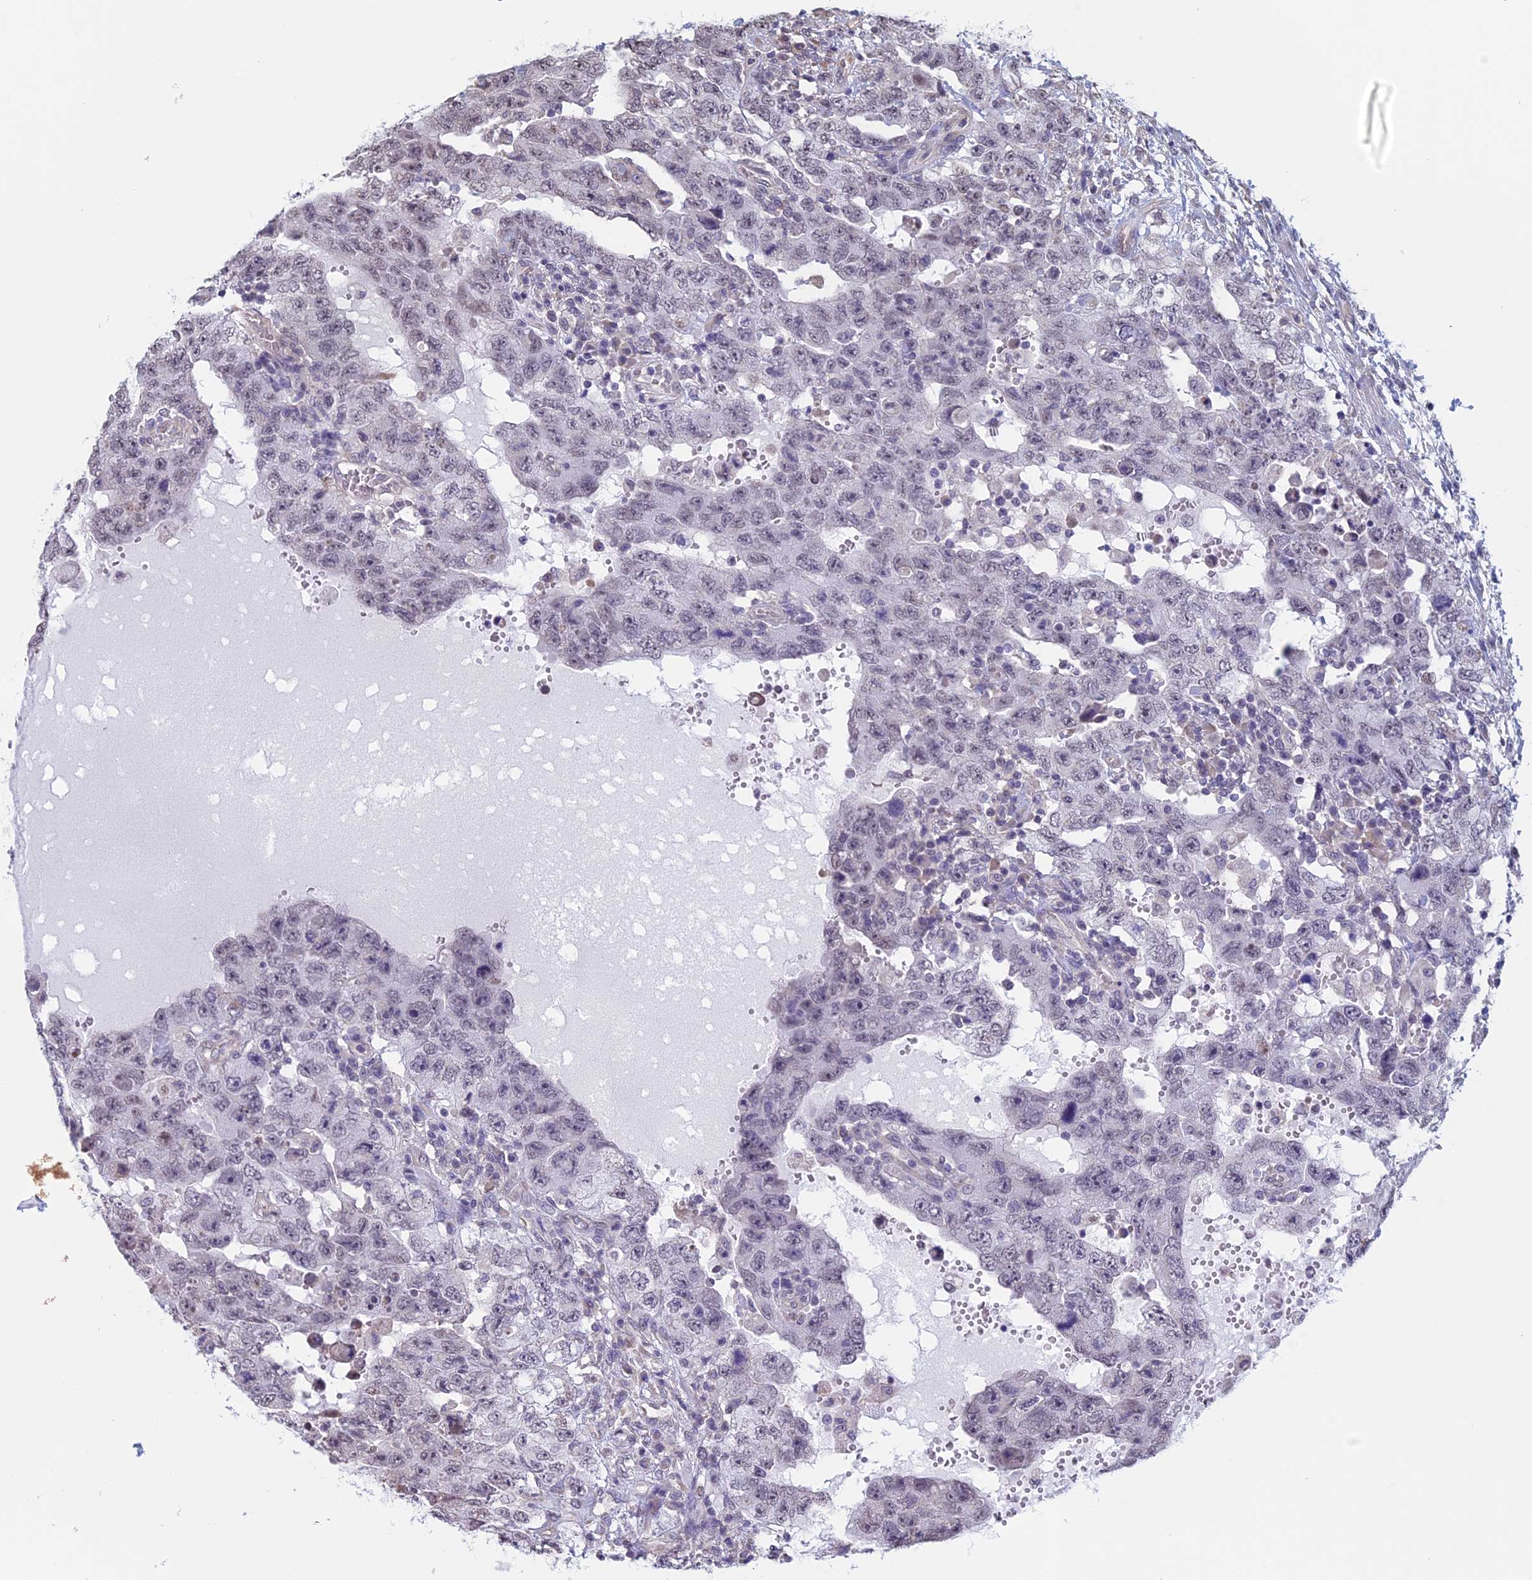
{"staining": {"intensity": "weak", "quantity": "<25%", "location": "nuclear"}, "tissue": "testis cancer", "cell_type": "Tumor cells", "image_type": "cancer", "snomed": [{"axis": "morphology", "description": "Carcinoma, Embryonal, NOS"}, {"axis": "topography", "description": "Testis"}], "caption": "This is a image of immunohistochemistry (IHC) staining of embryonal carcinoma (testis), which shows no positivity in tumor cells.", "gene": "SLC1A6", "patient": {"sex": "male", "age": 26}}